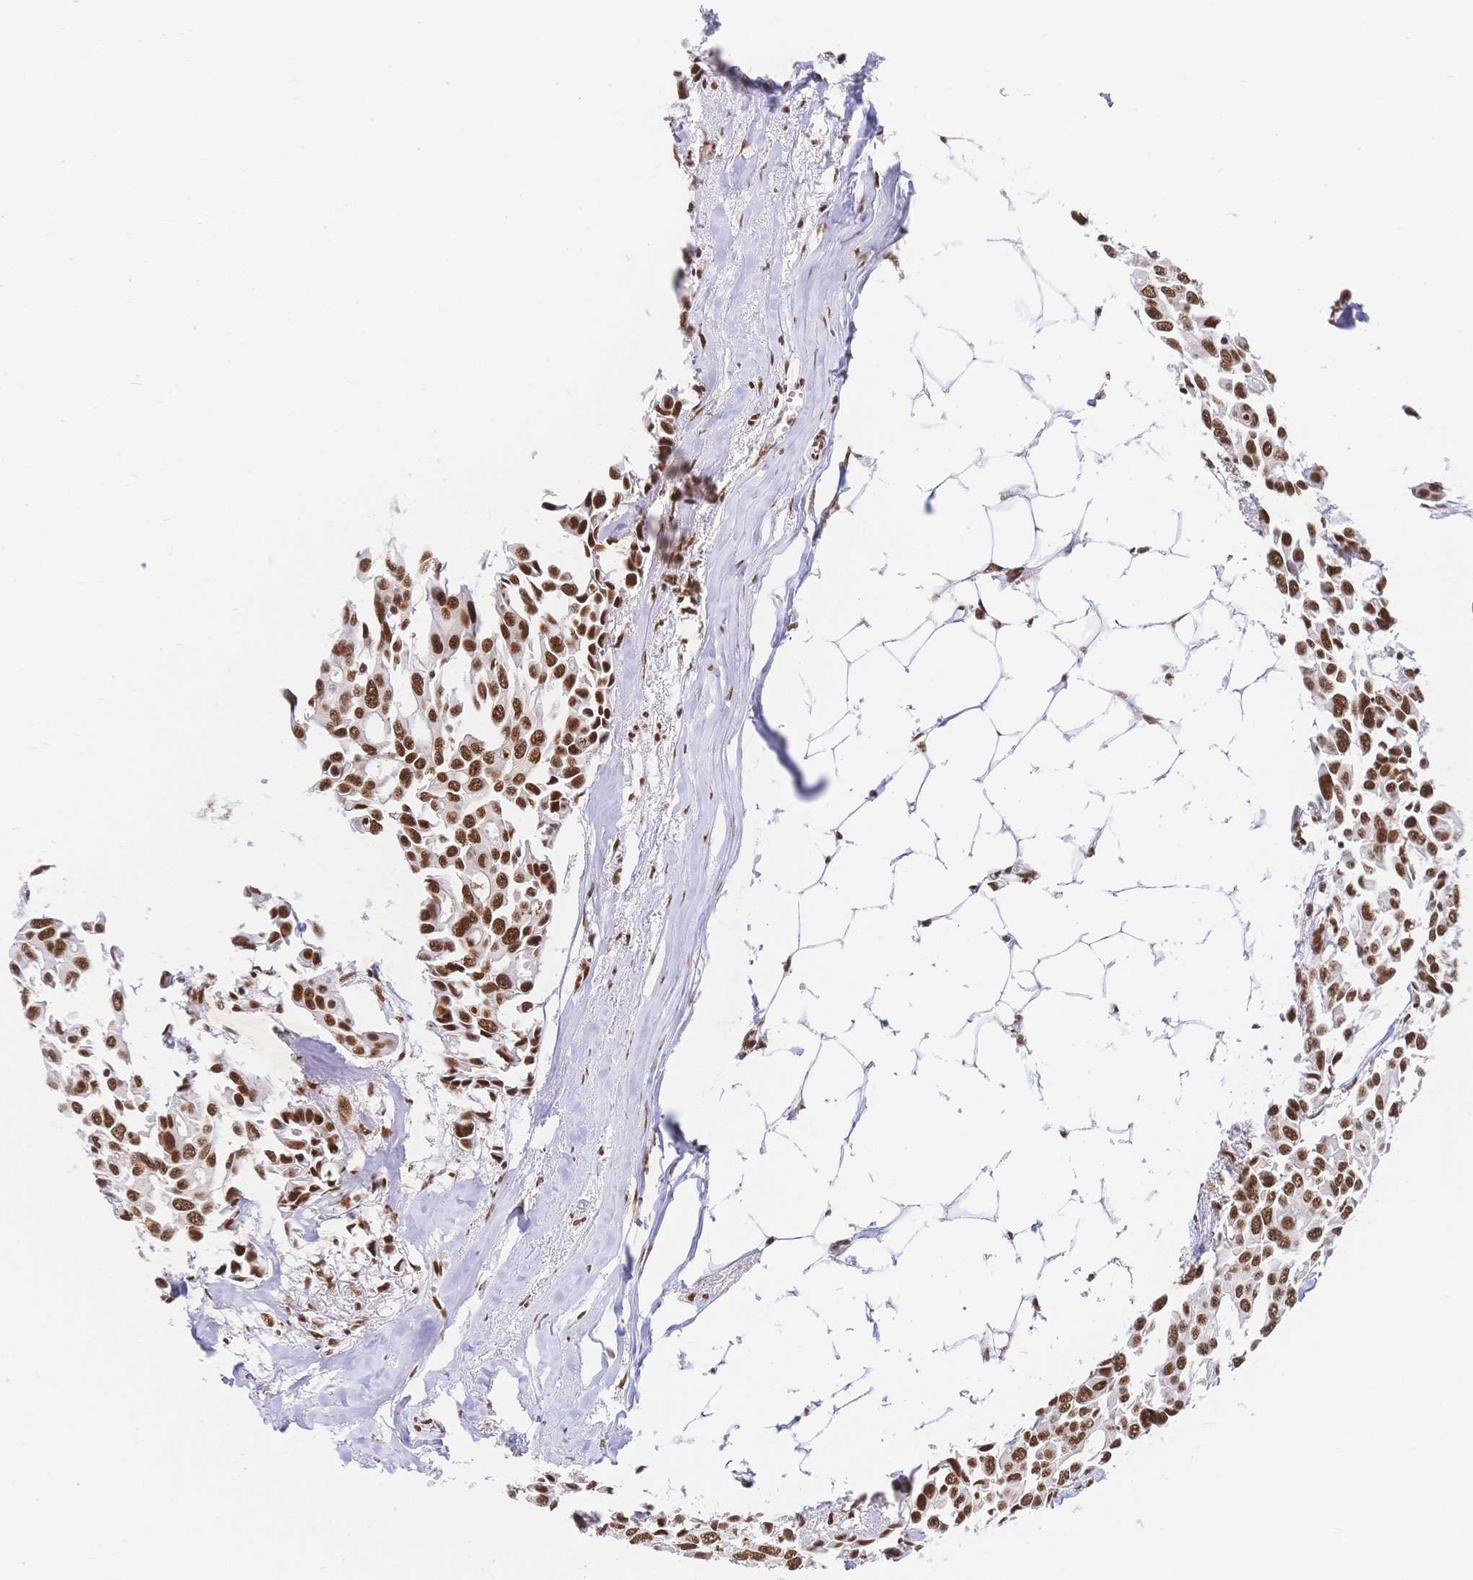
{"staining": {"intensity": "strong", "quantity": ">75%", "location": "nuclear"}, "tissue": "breast cancer", "cell_type": "Tumor cells", "image_type": "cancer", "snomed": [{"axis": "morphology", "description": "Duct carcinoma"}, {"axis": "topography", "description": "Breast"}], "caption": "A high-resolution histopathology image shows immunohistochemistry (IHC) staining of breast cancer (intraductal carcinoma), which exhibits strong nuclear staining in about >75% of tumor cells. (IHC, brightfield microscopy, high magnification).", "gene": "SRSF1", "patient": {"sex": "female", "age": 54}}